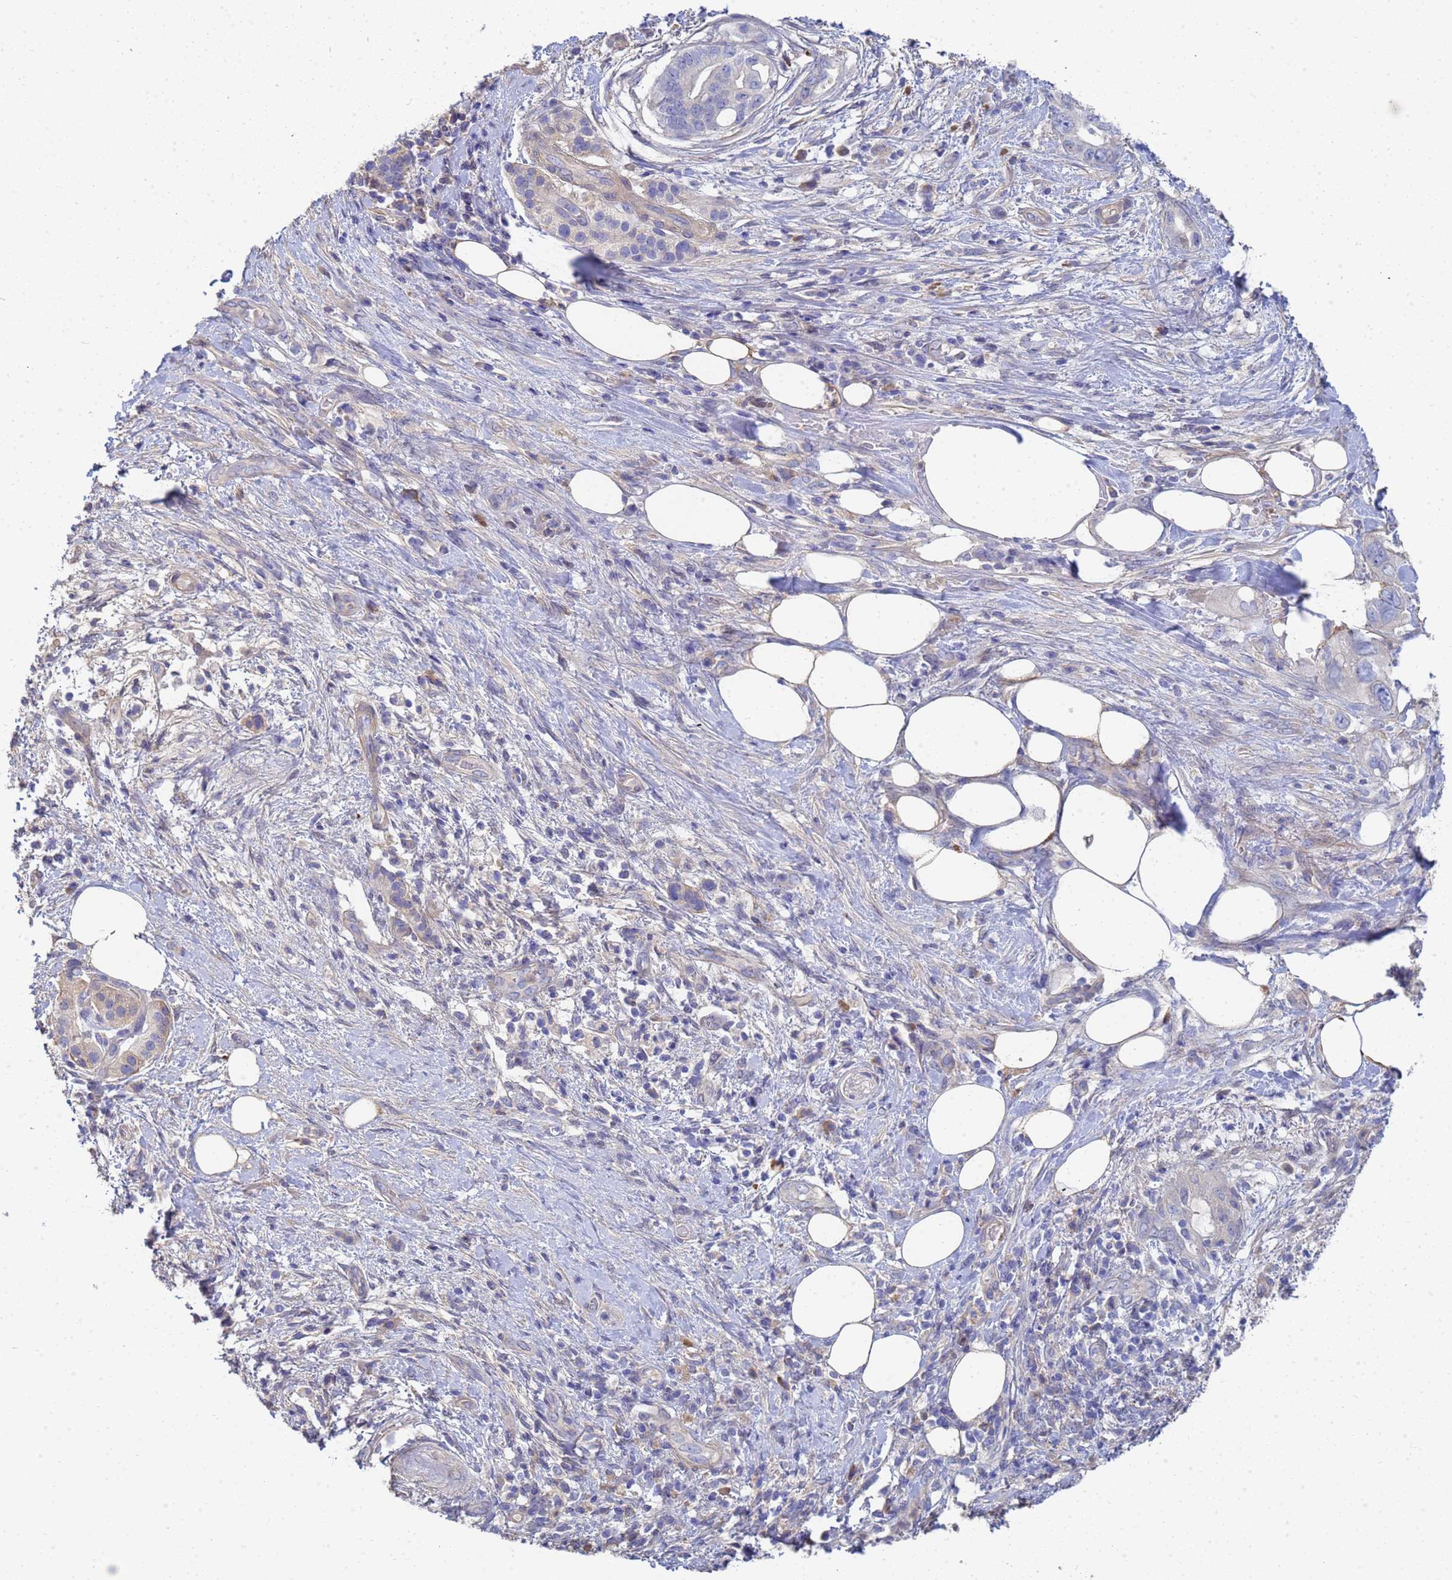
{"staining": {"intensity": "negative", "quantity": "none", "location": "none"}, "tissue": "pancreatic cancer", "cell_type": "Tumor cells", "image_type": "cancer", "snomed": [{"axis": "morphology", "description": "Adenocarcinoma, NOS"}, {"axis": "topography", "description": "Pancreas"}], "caption": "Human pancreatic cancer (adenocarcinoma) stained for a protein using immunohistochemistry reveals no expression in tumor cells.", "gene": "LBX2", "patient": {"sex": "female", "age": 61}}